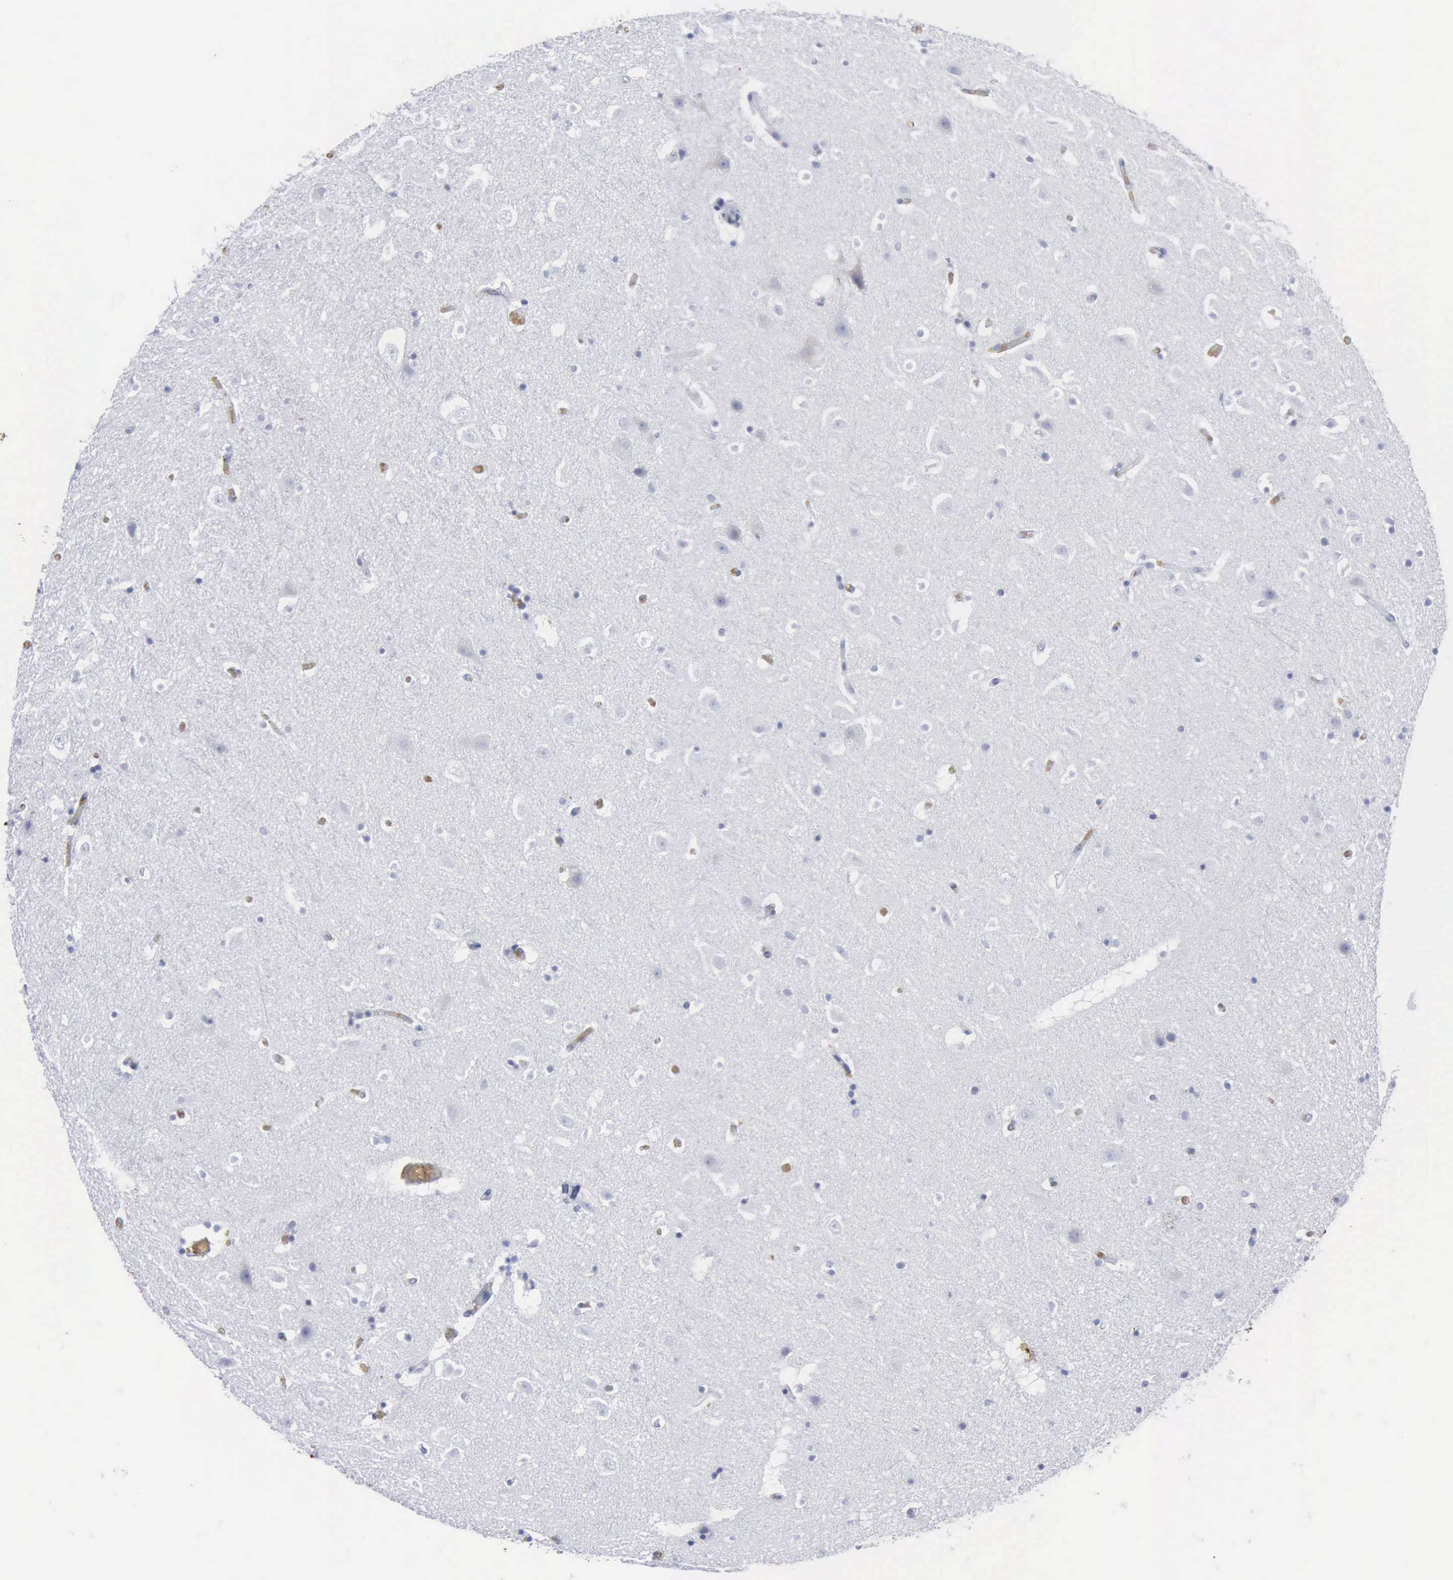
{"staining": {"intensity": "negative", "quantity": "none", "location": "none"}, "tissue": "hippocampus", "cell_type": "Glial cells", "image_type": "normal", "snomed": [{"axis": "morphology", "description": "Normal tissue, NOS"}, {"axis": "topography", "description": "Hippocampus"}], "caption": "Image shows no protein positivity in glial cells of unremarkable hippocampus. (DAB (3,3'-diaminobenzidine) immunohistochemistry visualized using brightfield microscopy, high magnification).", "gene": "TGFB1", "patient": {"sex": "male", "age": 45}}